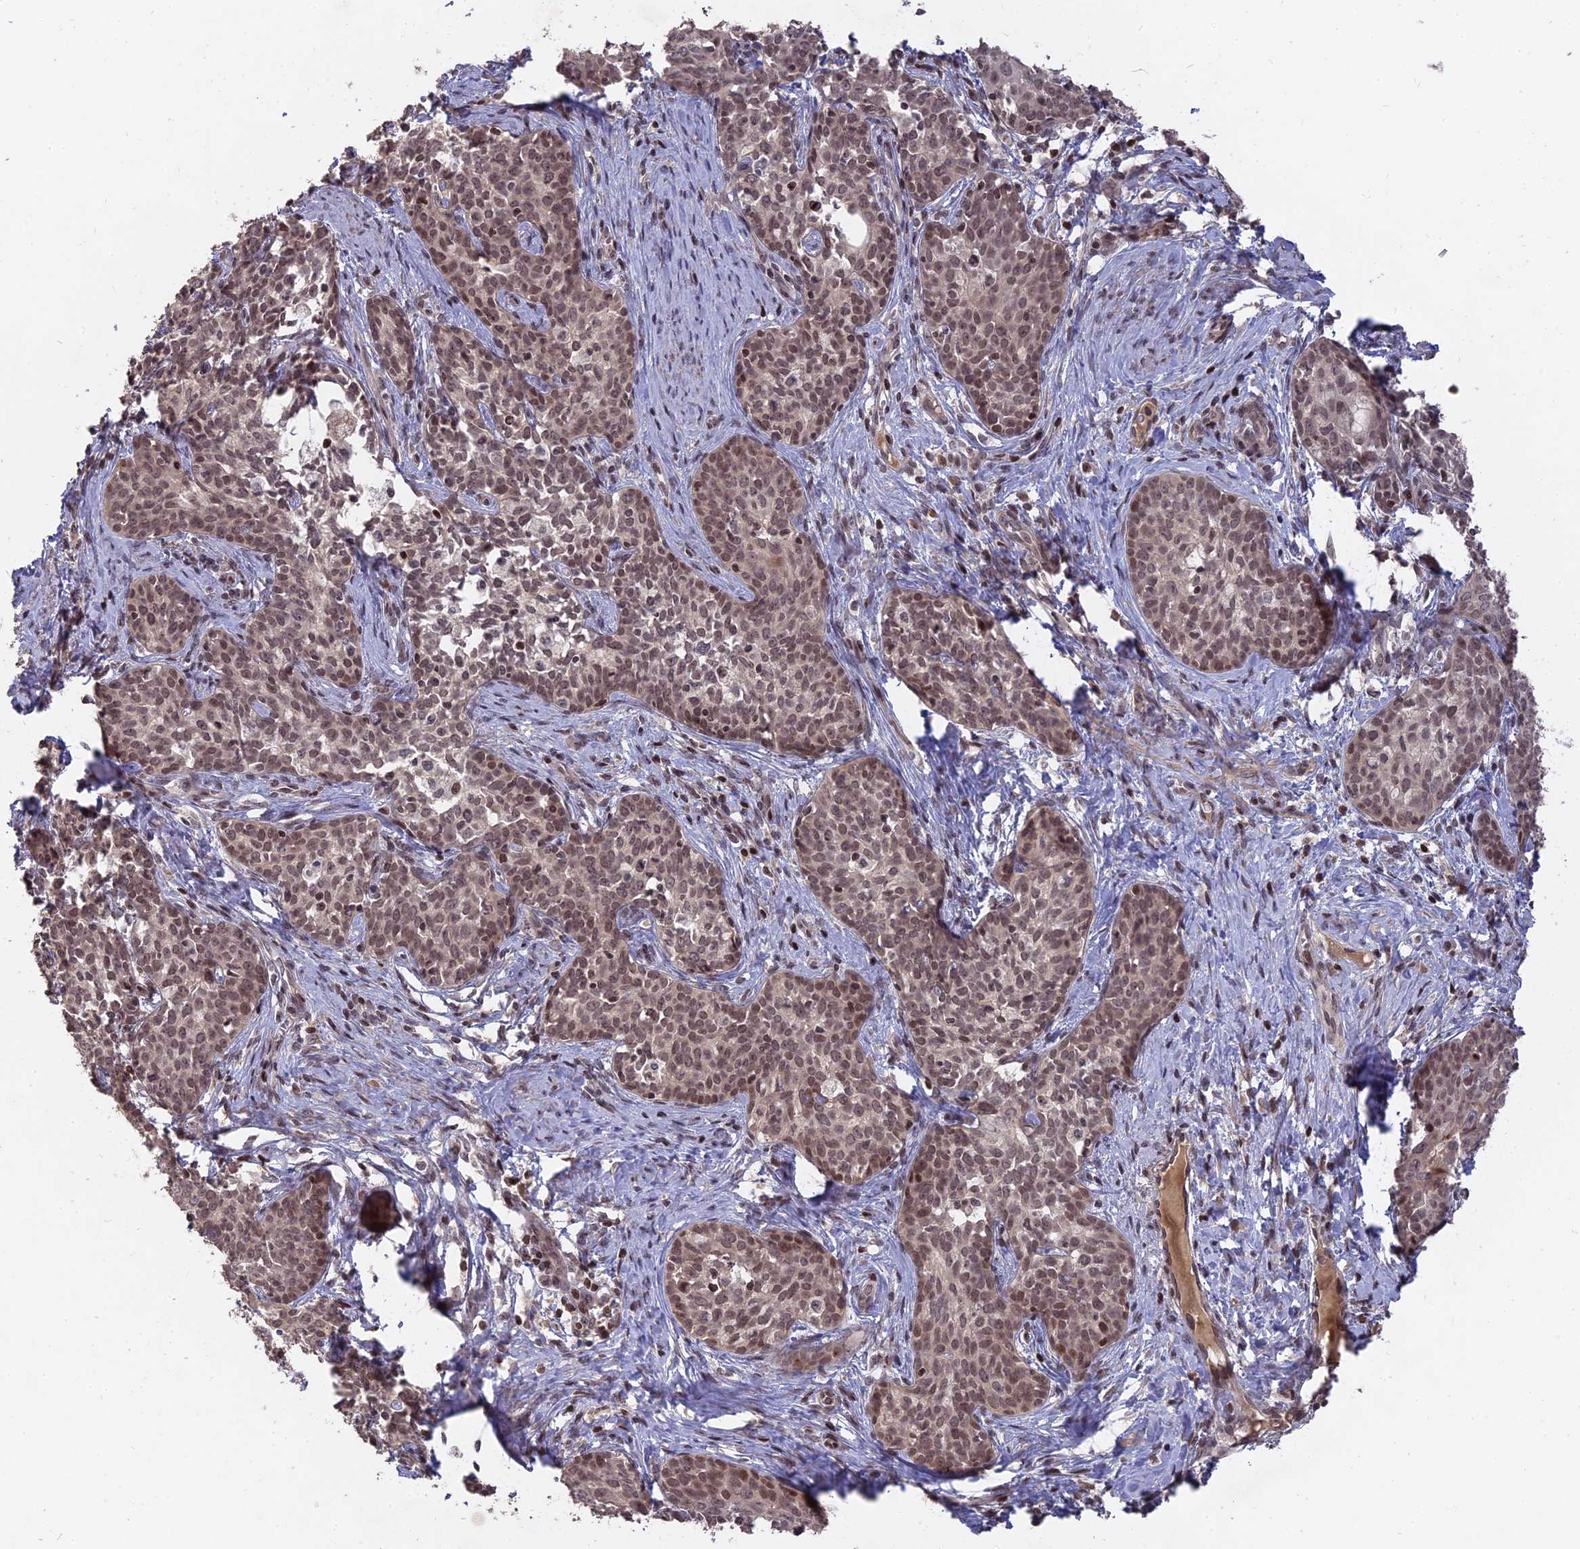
{"staining": {"intensity": "weak", "quantity": ">75%", "location": "nuclear"}, "tissue": "cervical cancer", "cell_type": "Tumor cells", "image_type": "cancer", "snomed": [{"axis": "morphology", "description": "Squamous cell carcinoma, NOS"}, {"axis": "topography", "description": "Cervix"}], "caption": "Protein analysis of squamous cell carcinoma (cervical) tissue displays weak nuclear staining in about >75% of tumor cells.", "gene": "NR1H3", "patient": {"sex": "female", "age": 52}}